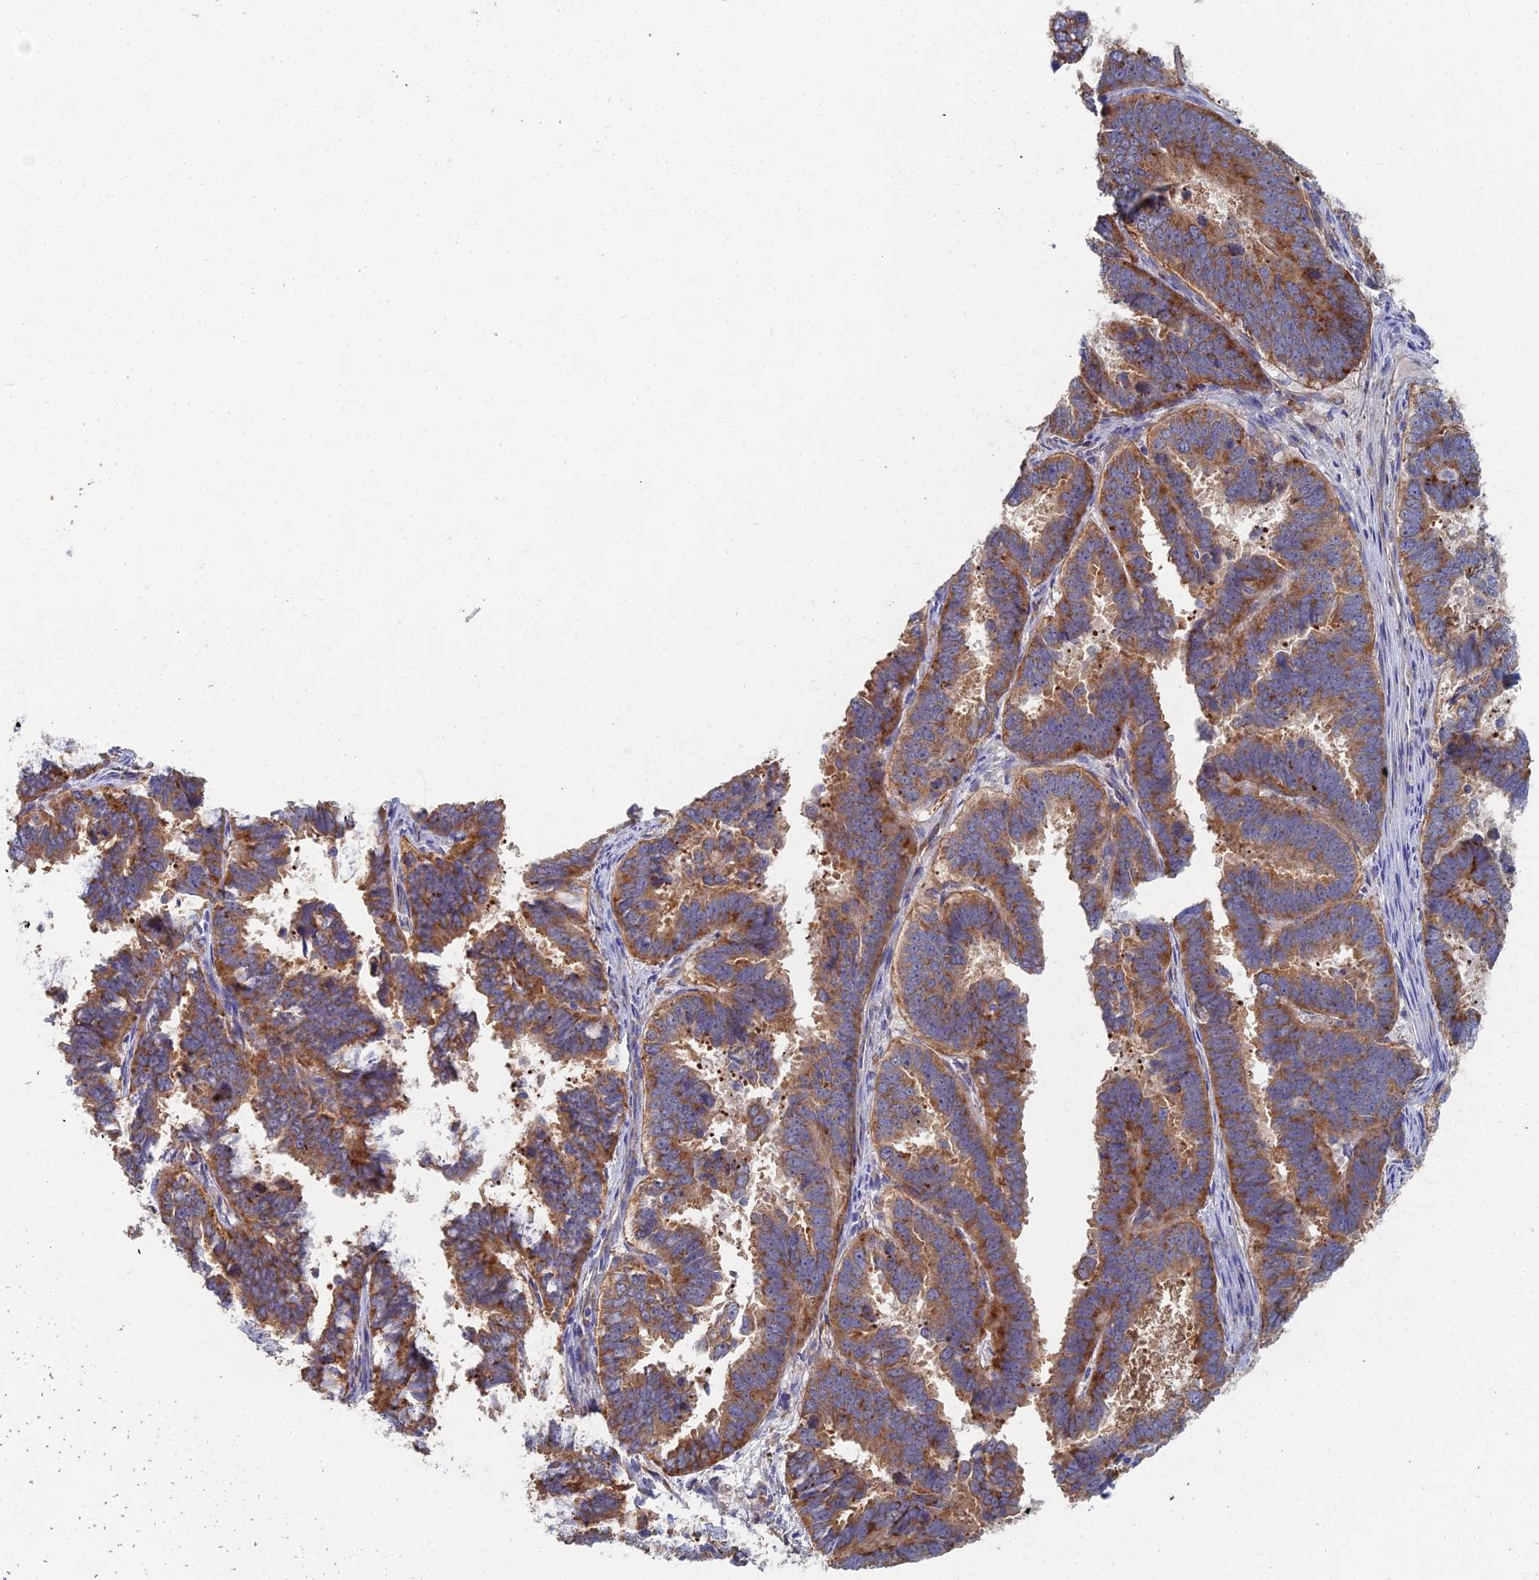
{"staining": {"intensity": "moderate", "quantity": ">75%", "location": "cytoplasmic/membranous"}, "tissue": "endometrial cancer", "cell_type": "Tumor cells", "image_type": "cancer", "snomed": [{"axis": "morphology", "description": "Adenocarcinoma, NOS"}, {"axis": "topography", "description": "Endometrium"}], "caption": "This is a histology image of immunohistochemistry staining of endometrial adenocarcinoma, which shows moderate staining in the cytoplasmic/membranous of tumor cells.", "gene": "ELOF1", "patient": {"sex": "female", "age": 75}}